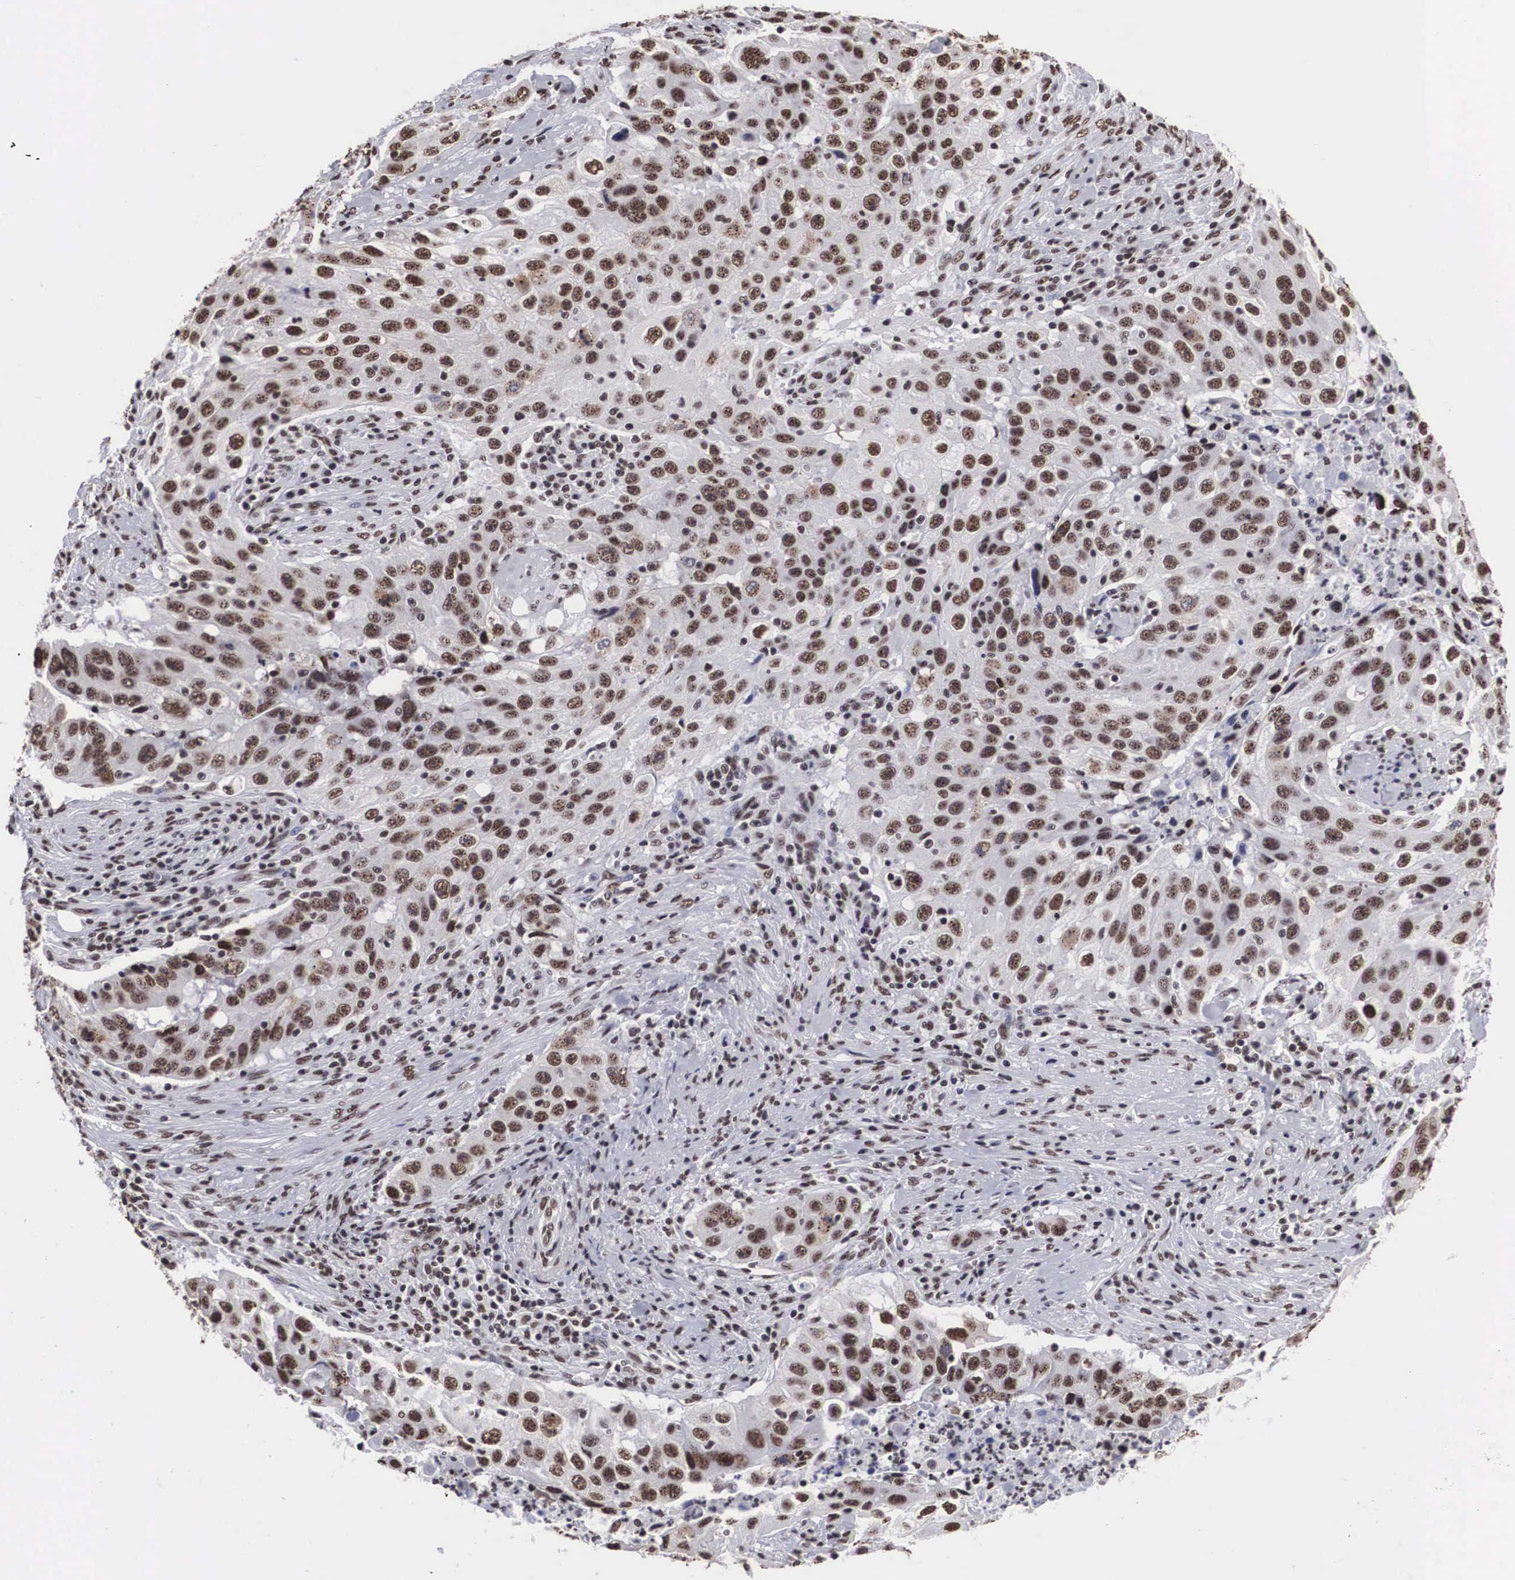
{"staining": {"intensity": "moderate", "quantity": ">75%", "location": "nuclear"}, "tissue": "lung cancer", "cell_type": "Tumor cells", "image_type": "cancer", "snomed": [{"axis": "morphology", "description": "Squamous cell carcinoma, NOS"}, {"axis": "topography", "description": "Lung"}], "caption": "Moderate nuclear staining is seen in approximately >75% of tumor cells in lung squamous cell carcinoma.", "gene": "ACIN1", "patient": {"sex": "male", "age": 64}}